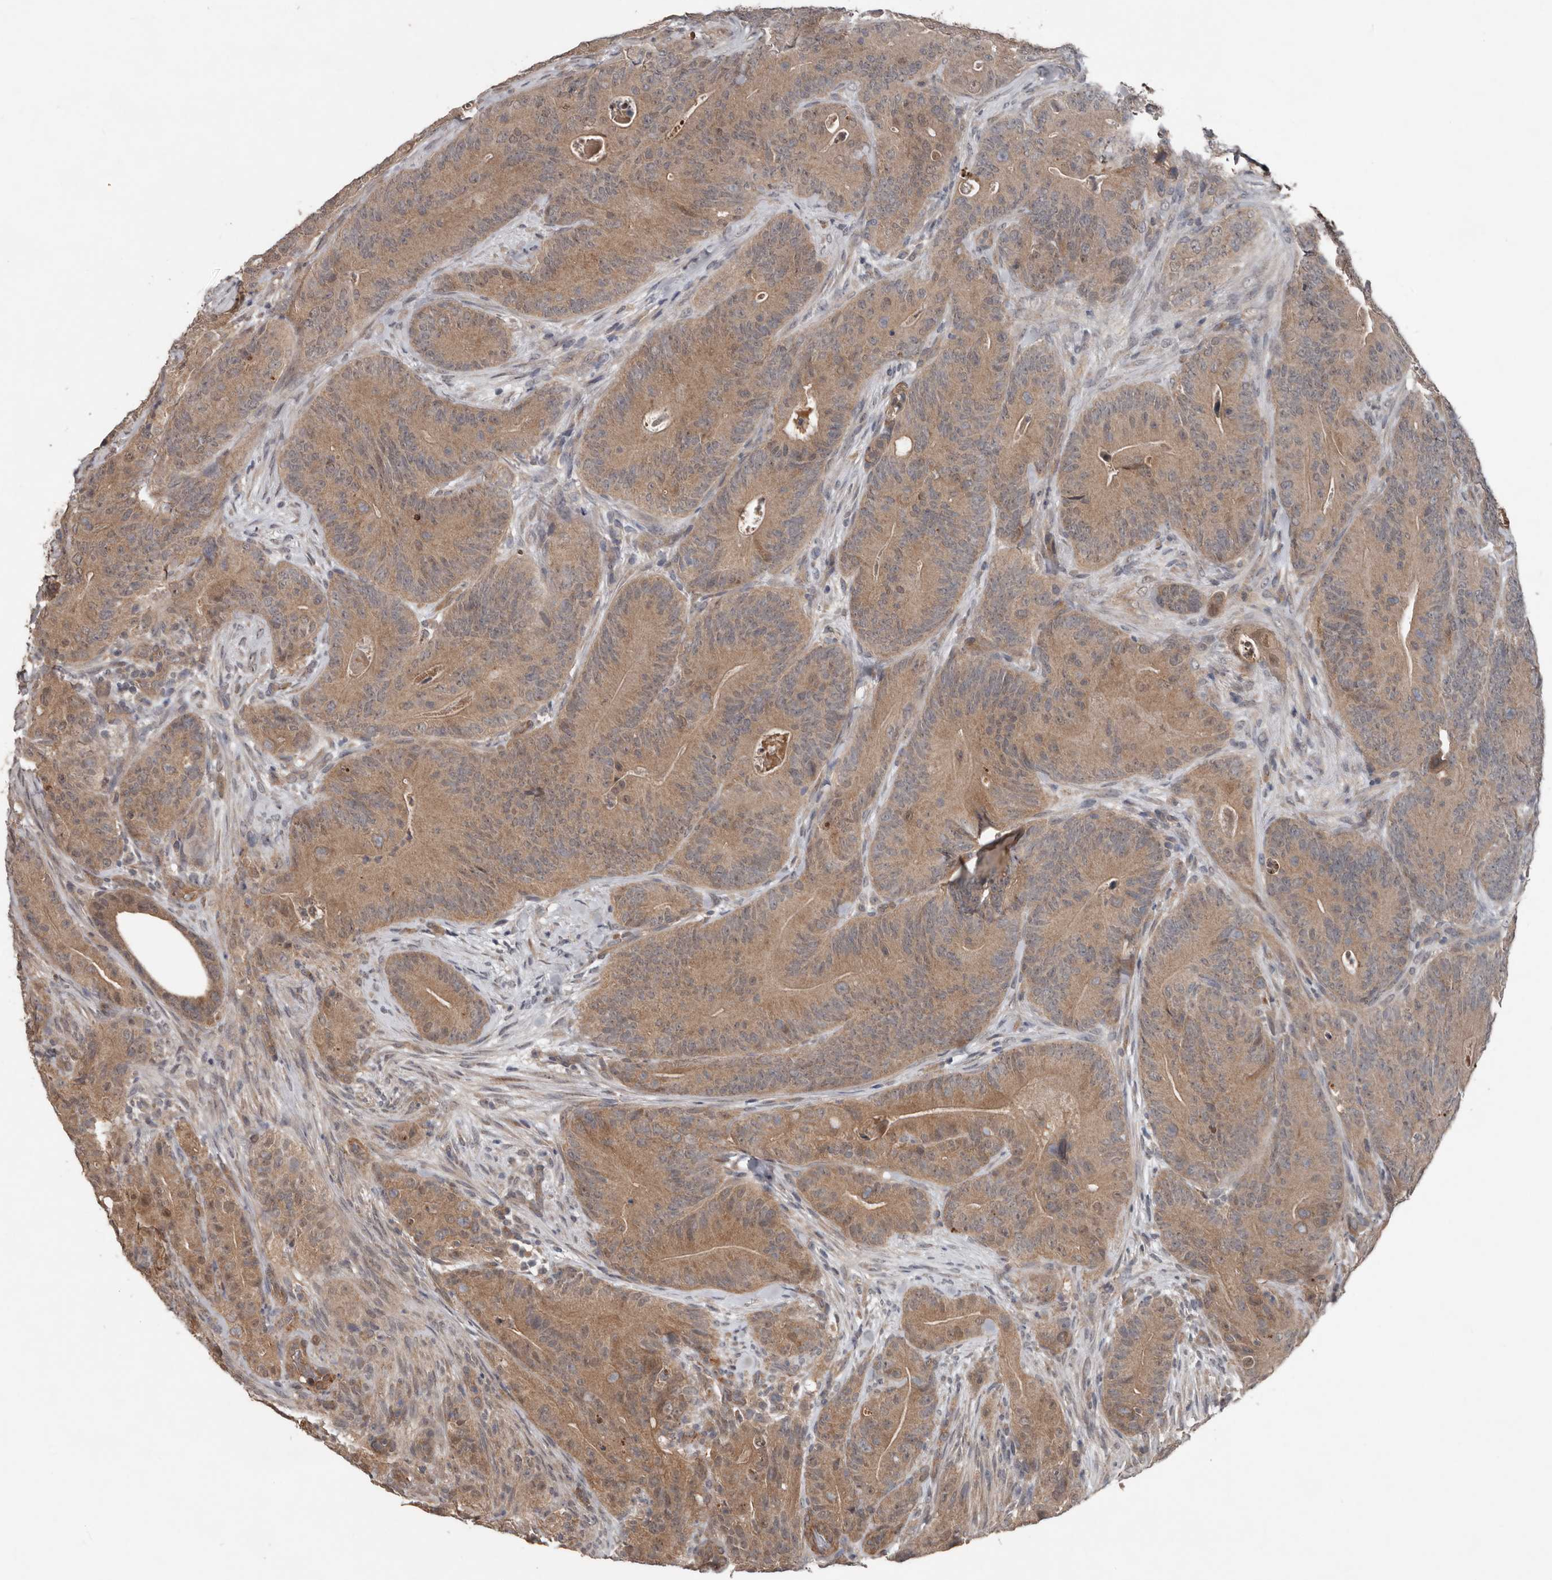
{"staining": {"intensity": "moderate", "quantity": ">75%", "location": "cytoplasmic/membranous"}, "tissue": "colorectal cancer", "cell_type": "Tumor cells", "image_type": "cancer", "snomed": [{"axis": "morphology", "description": "Normal tissue, NOS"}, {"axis": "topography", "description": "Colon"}], "caption": "Immunohistochemical staining of colorectal cancer displays medium levels of moderate cytoplasmic/membranous expression in about >75% of tumor cells. (brown staining indicates protein expression, while blue staining denotes nuclei).", "gene": "DNAJB4", "patient": {"sex": "female", "age": 82}}